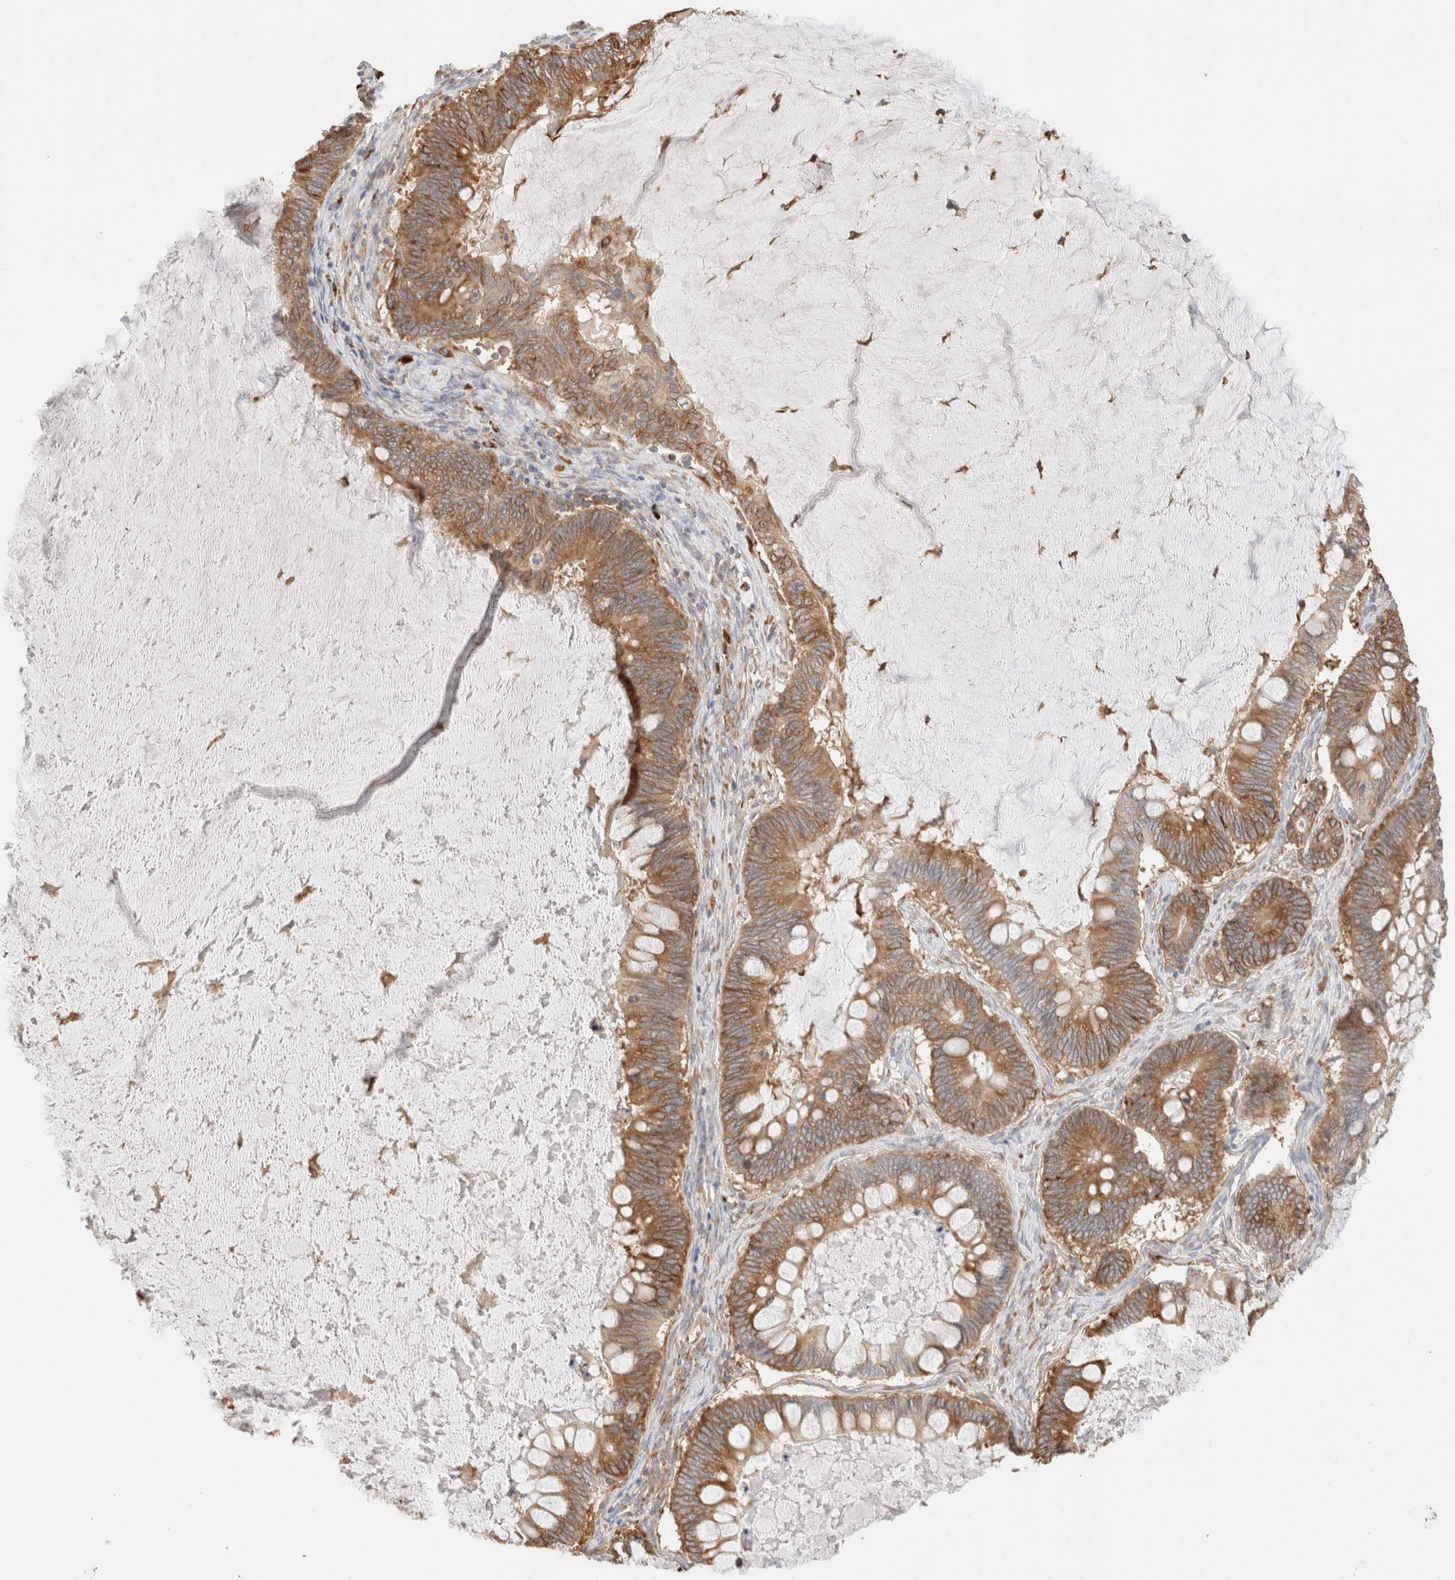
{"staining": {"intensity": "moderate", "quantity": ">75%", "location": "cytoplasmic/membranous"}, "tissue": "ovarian cancer", "cell_type": "Tumor cells", "image_type": "cancer", "snomed": [{"axis": "morphology", "description": "Cystadenocarcinoma, mucinous, NOS"}, {"axis": "topography", "description": "Ovary"}], "caption": "Immunohistochemistry photomicrograph of neoplastic tissue: human ovarian mucinous cystadenocarcinoma stained using IHC displays medium levels of moderate protein expression localized specifically in the cytoplasmic/membranous of tumor cells, appearing as a cytoplasmic/membranous brown color.", "gene": "ZC2HC1A", "patient": {"sex": "female", "age": 61}}